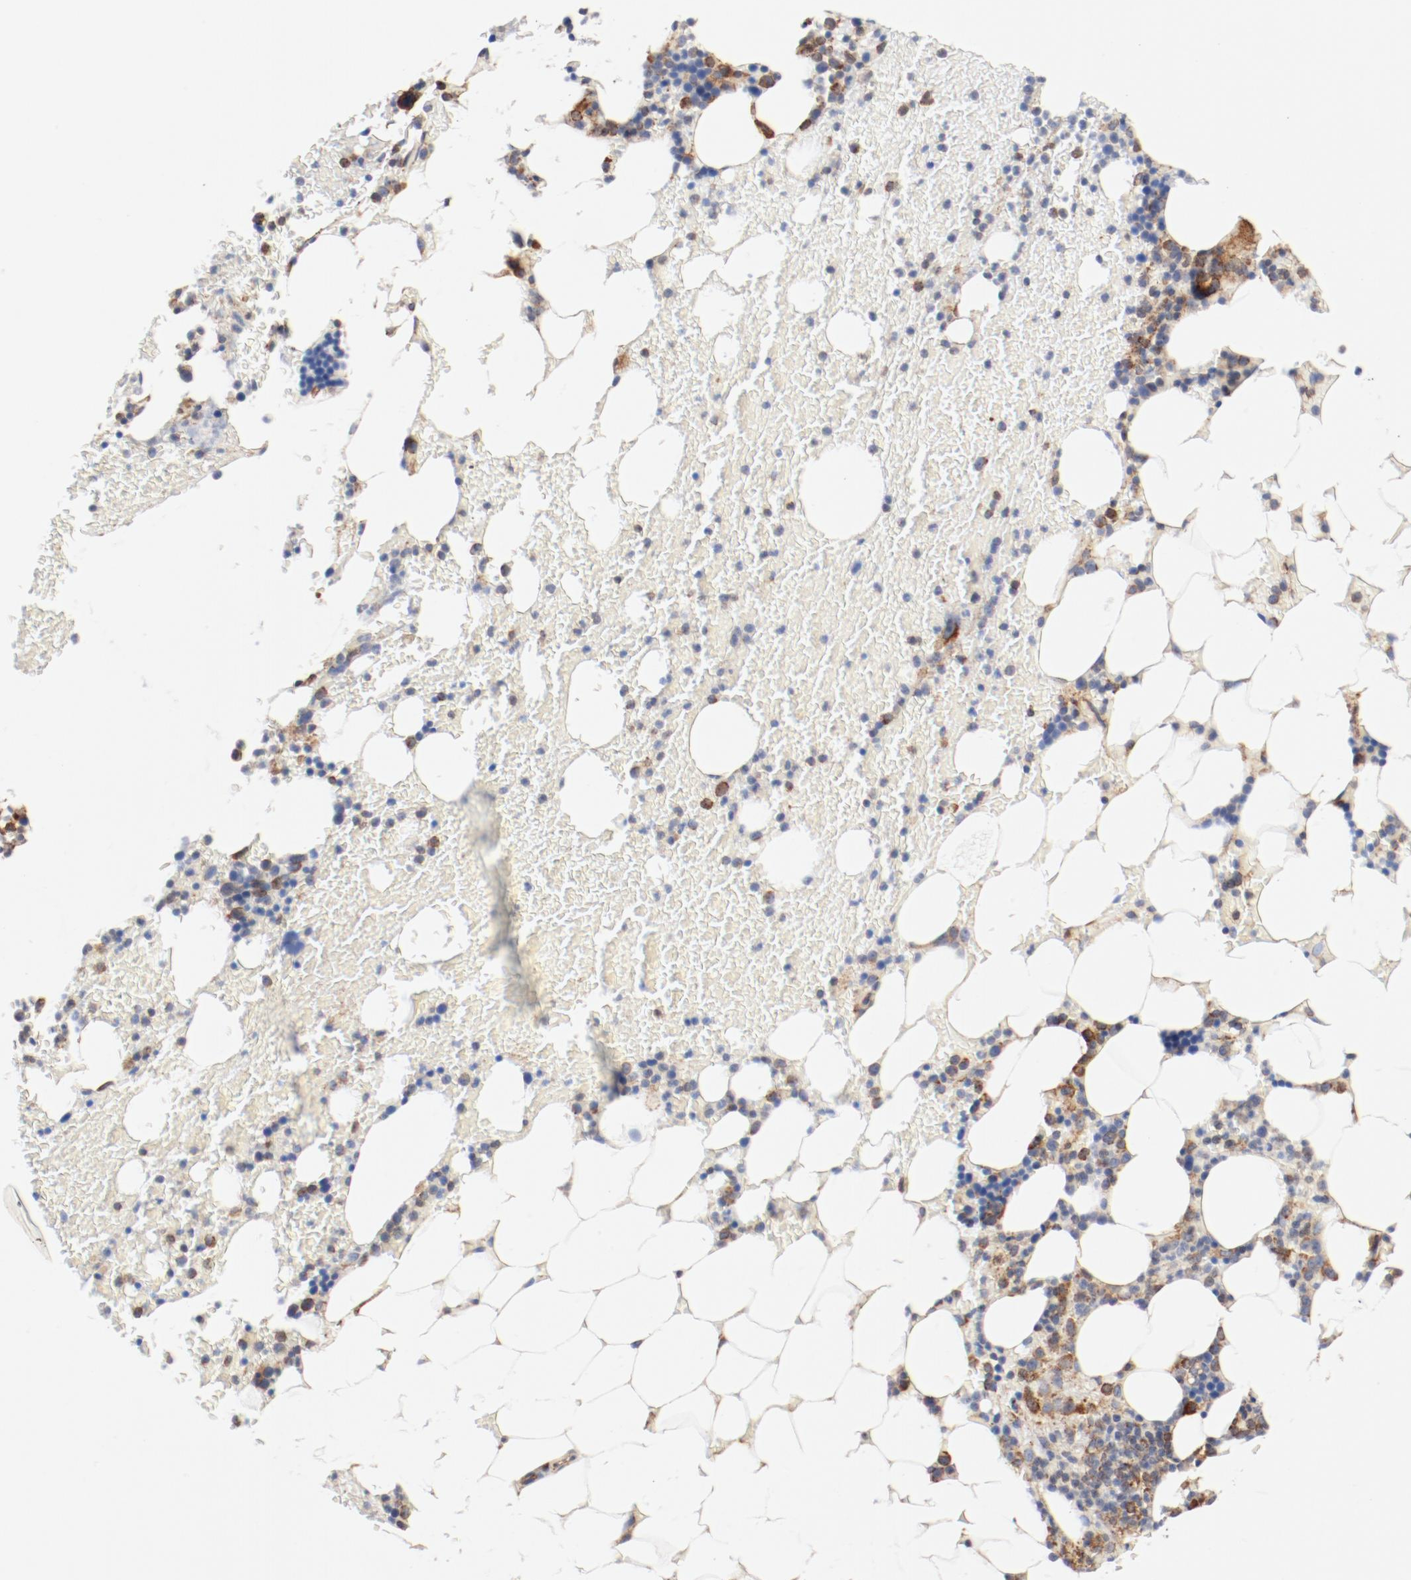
{"staining": {"intensity": "moderate", "quantity": "25%-75%", "location": "cytoplasmic/membranous"}, "tissue": "bone marrow", "cell_type": "Hematopoietic cells", "image_type": "normal", "snomed": [{"axis": "morphology", "description": "Normal tissue, NOS"}, {"axis": "topography", "description": "Bone marrow"}], "caption": "A brown stain labels moderate cytoplasmic/membranous positivity of a protein in hematopoietic cells of benign bone marrow.", "gene": "PDPK1", "patient": {"sex": "female", "age": 73}}